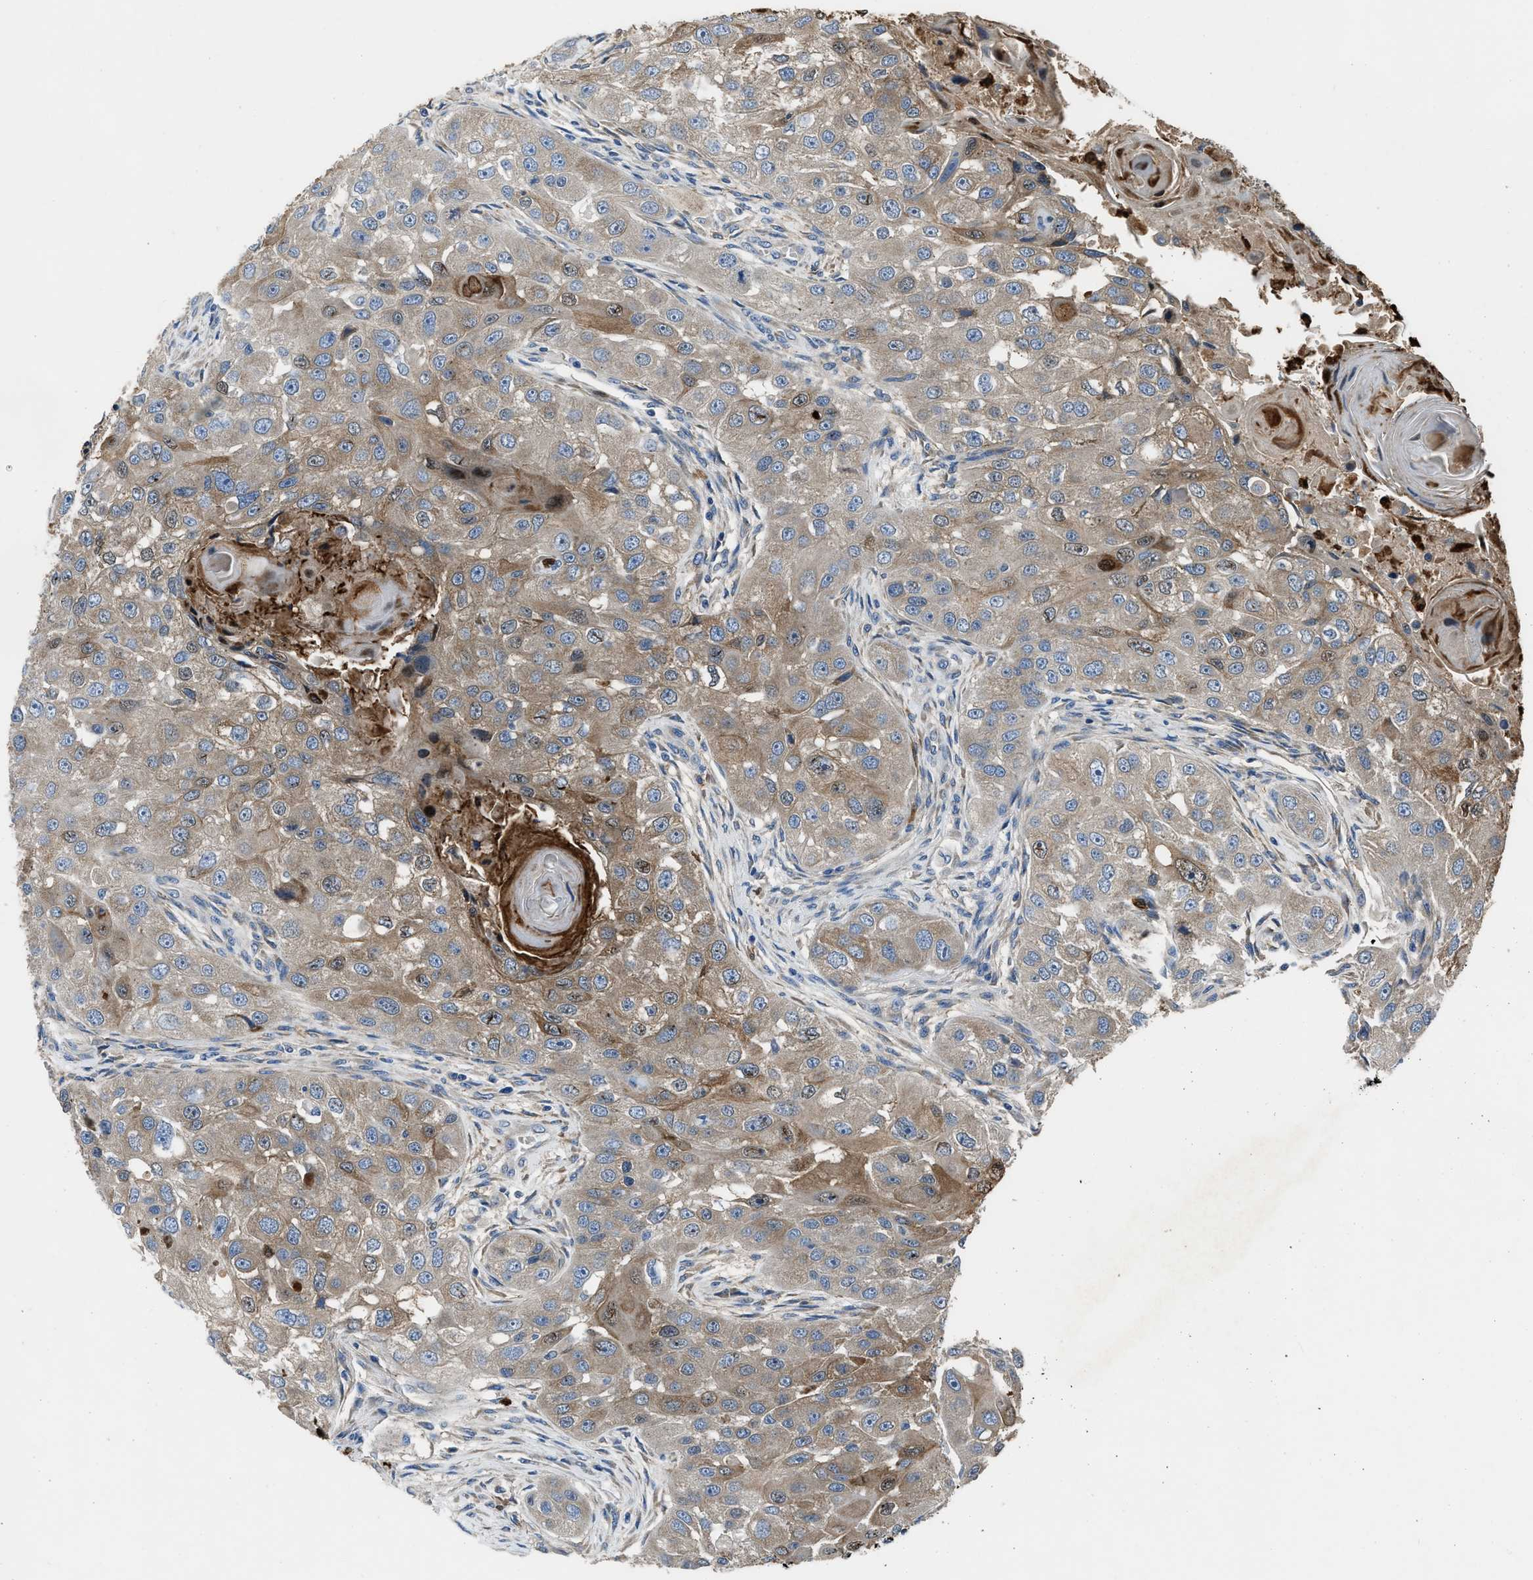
{"staining": {"intensity": "moderate", "quantity": "25%-75%", "location": "cytoplasmic/membranous"}, "tissue": "head and neck cancer", "cell_type": "Tumor cells", "image_type": "cancer", "snomed": [{"axis": "morphology", "description": "Normal tissue, NOS"}, {"axis": "morphology", "description": "Squamous cell carcinoma, NOS"}, {"axis": "topography", "description": "Skeletal muscle"}, {"axis": "topography", "description": "Head-Neck"}], "caption": "DAB immunohistochemical staining of human head and neck squamous cell carcinoma displays moderate cytoplasmic/membranous protein positivity in approximately 25%-75% of tumor cells.", "gene": "ANGPT1", "patient": {"sex": "male", "age": 51}}